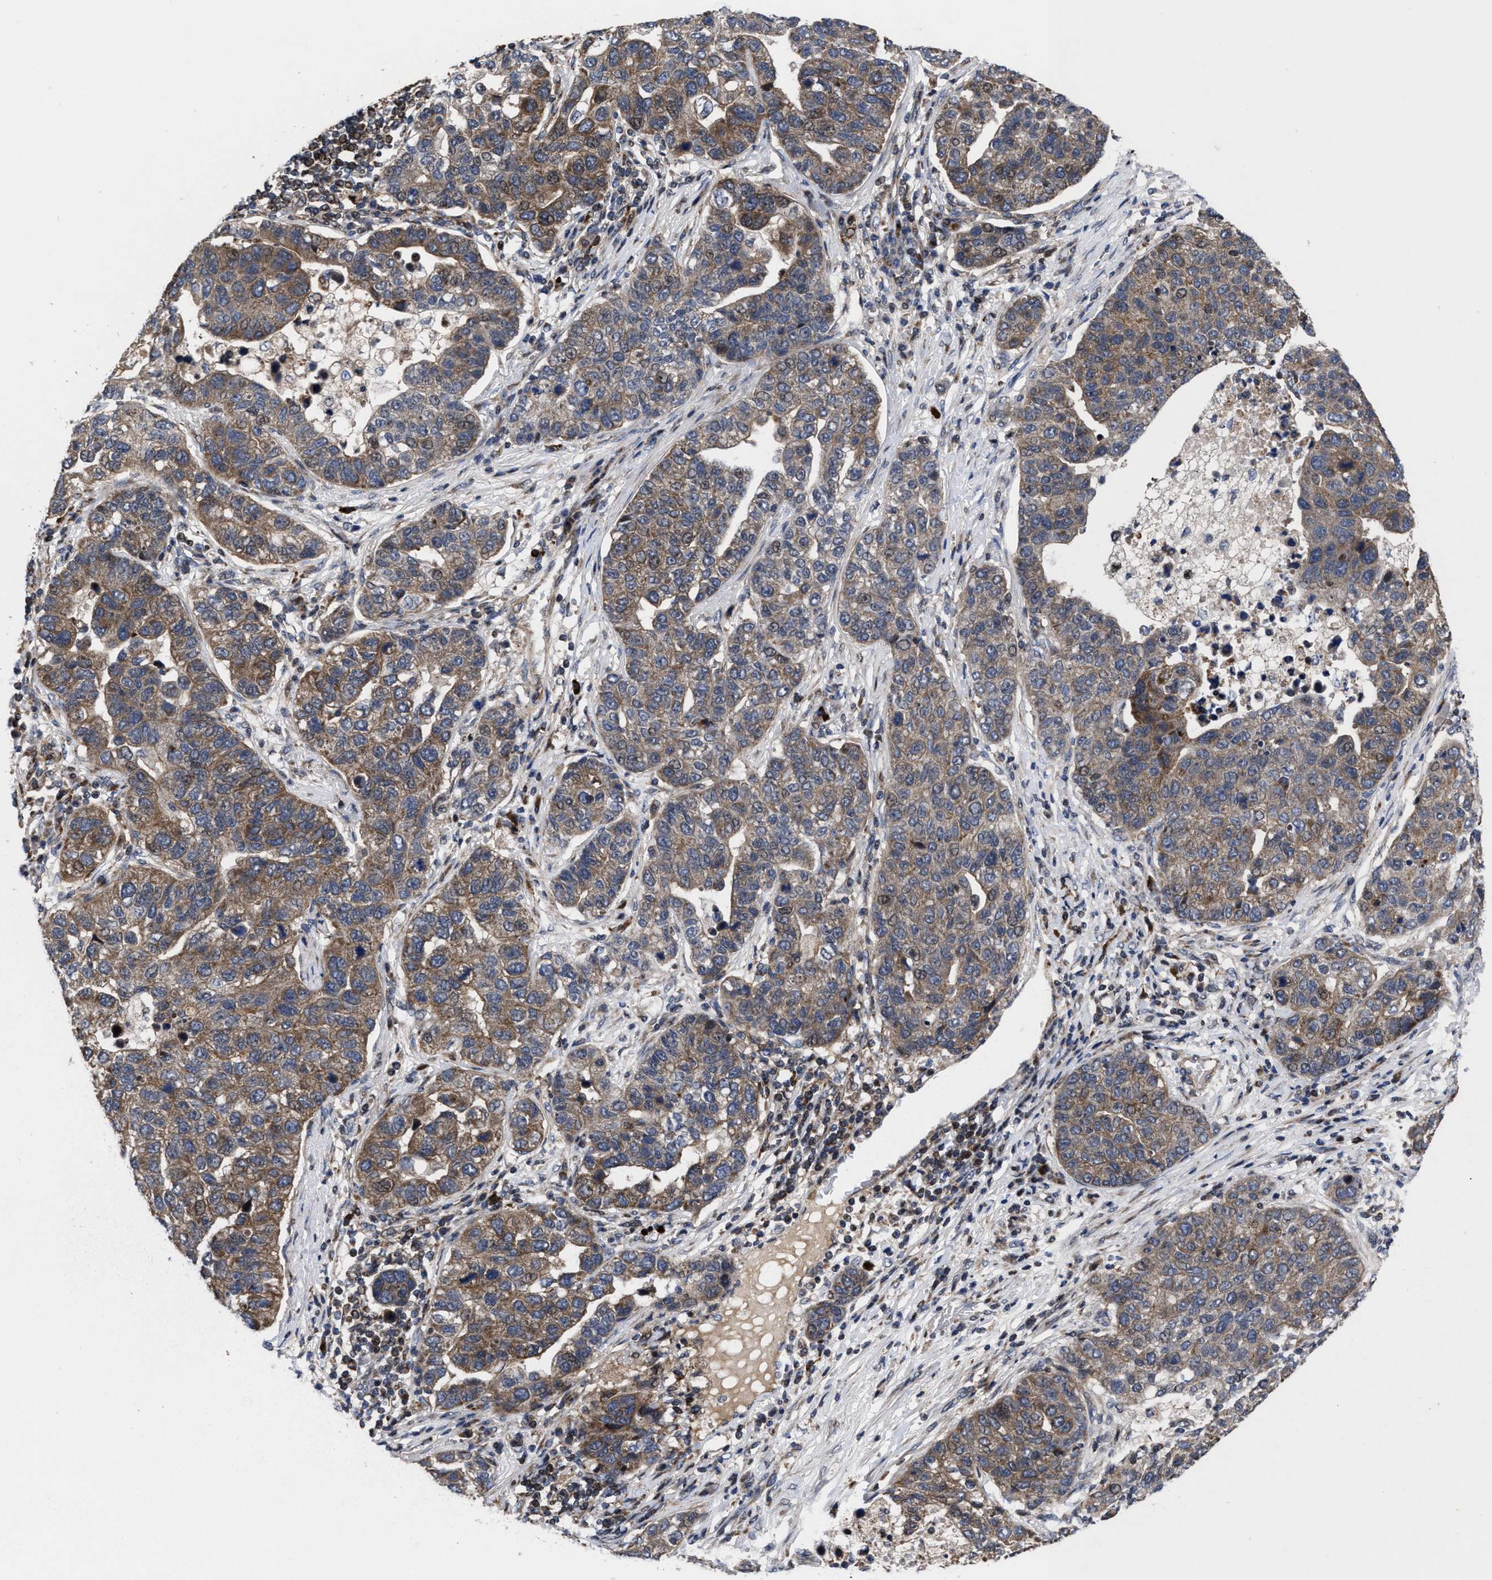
{"staining": {"intensity": "moderate", "quantity": ">75%", "location": "cytoplasmic/membranous"}, "tissue": "pancreatic cancer", "cell_type": "Tumor cells", "image_type": "cancer", "snomed": [{"axis": "morphology", "description": "Adenocarcinoma, NOS"}, {"axis": "topography", "description": "Pancreas"}], "caption": "Pancreatic adenocarcinoma was stained to show a protein in brown. There is medium levels of moderate cytoplasmic/membranous staining in approximately >75% of tumor cells. (DAB (3,3'-diaminobenzidine) IHC with brightfield microscopy, high magnification).", "gene": "MRPL50", "patient": {"sex": "female", "age": 61}}